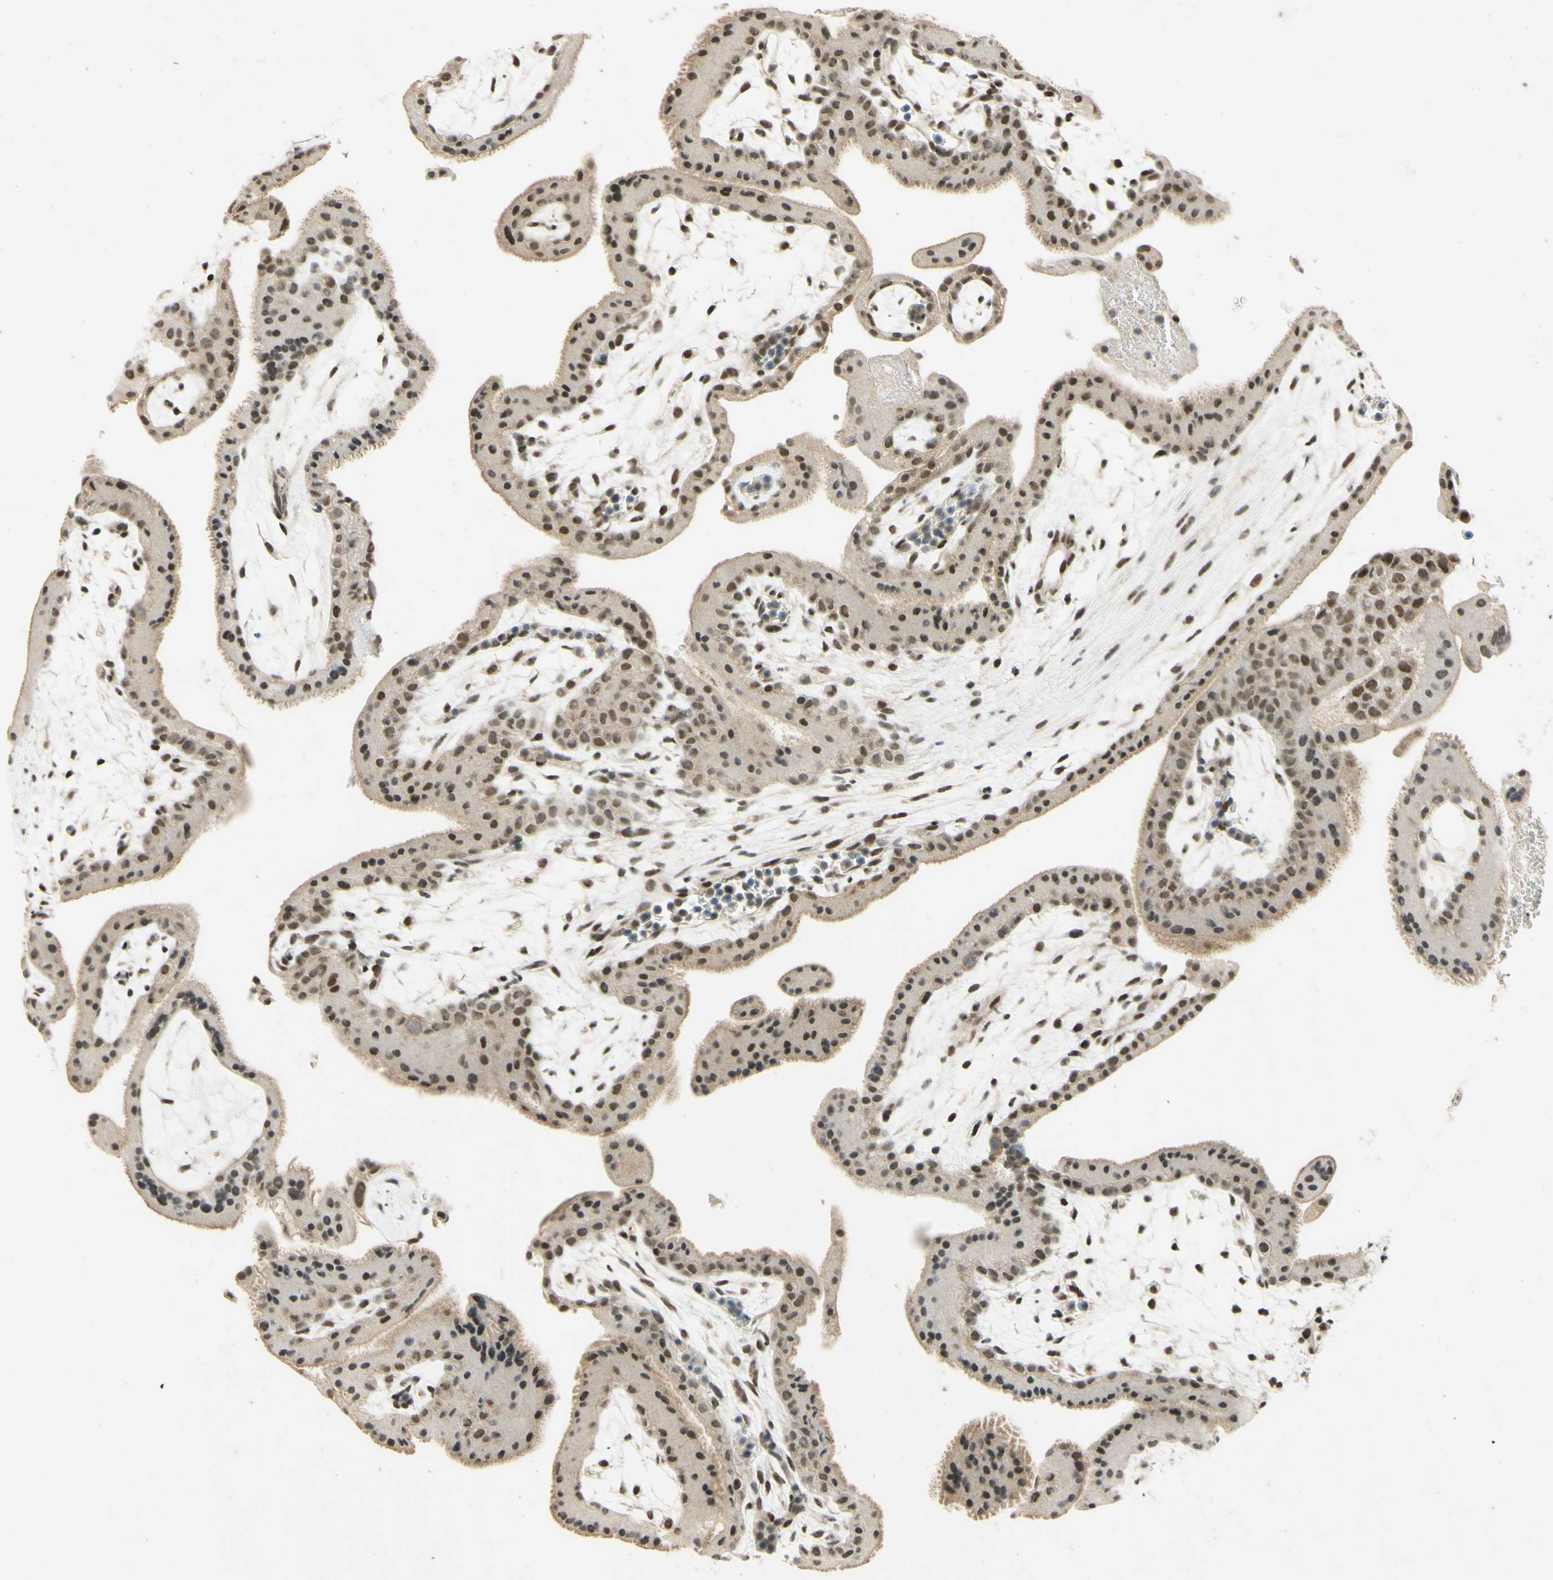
{"staining": {"intensity": "moderate", "quantity": ">75%", "location": "nuclear"}, "tissue": "placenta", "cell_type": "Trophoblastic cells", "image_type": "normal", "snomed": [{"axis": "morphology", "description": "Normal tissue, NOS"}, {"axis": "topography", "description": "Placenta"}], "caption": "The image reveals a brown stain indicating the presence of a protein in the nuclear of trophoblastic cells in placenta.", "gene": "SMARCB1", "patient": {"sex": "female", "age": 19}}